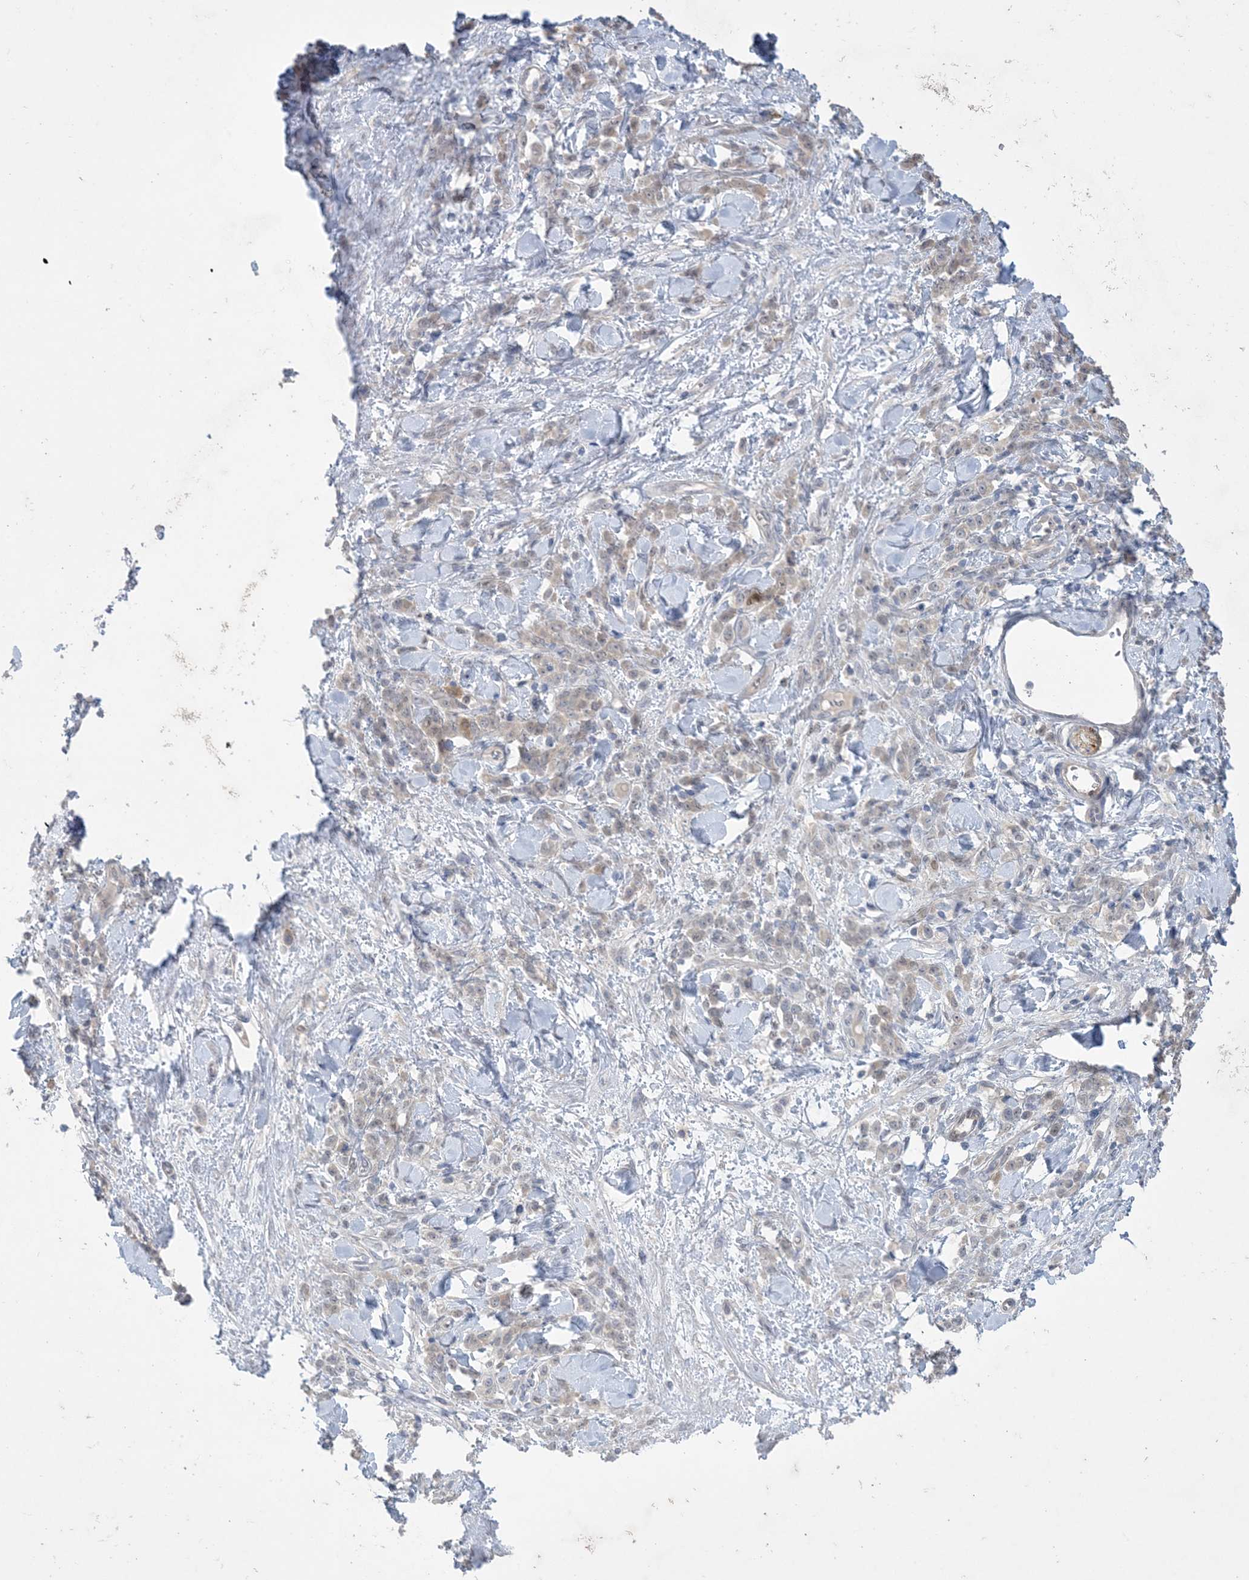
{"staining": {"intensity": "negative", "quantity": "none", "location": "none"}, "tissue": "stomach cancer", "cell_type": "Tumor cells", "image_type": "cancer", "snomed": [{"axis": "morphology", "description": "Normal tissue, NOS"}, {"axis": "morphology", "description": "Adenocarcinoma, NOS"}, {"axis": "topography", "description": "Stomach"}], "caption": "The micrograph demonstrates no significant positivity in tumor cells of stomach cancer. Nuclei are stained in blue.", "gene": "HMGCS1", "patient": {"sex": "male", "age": 82}}